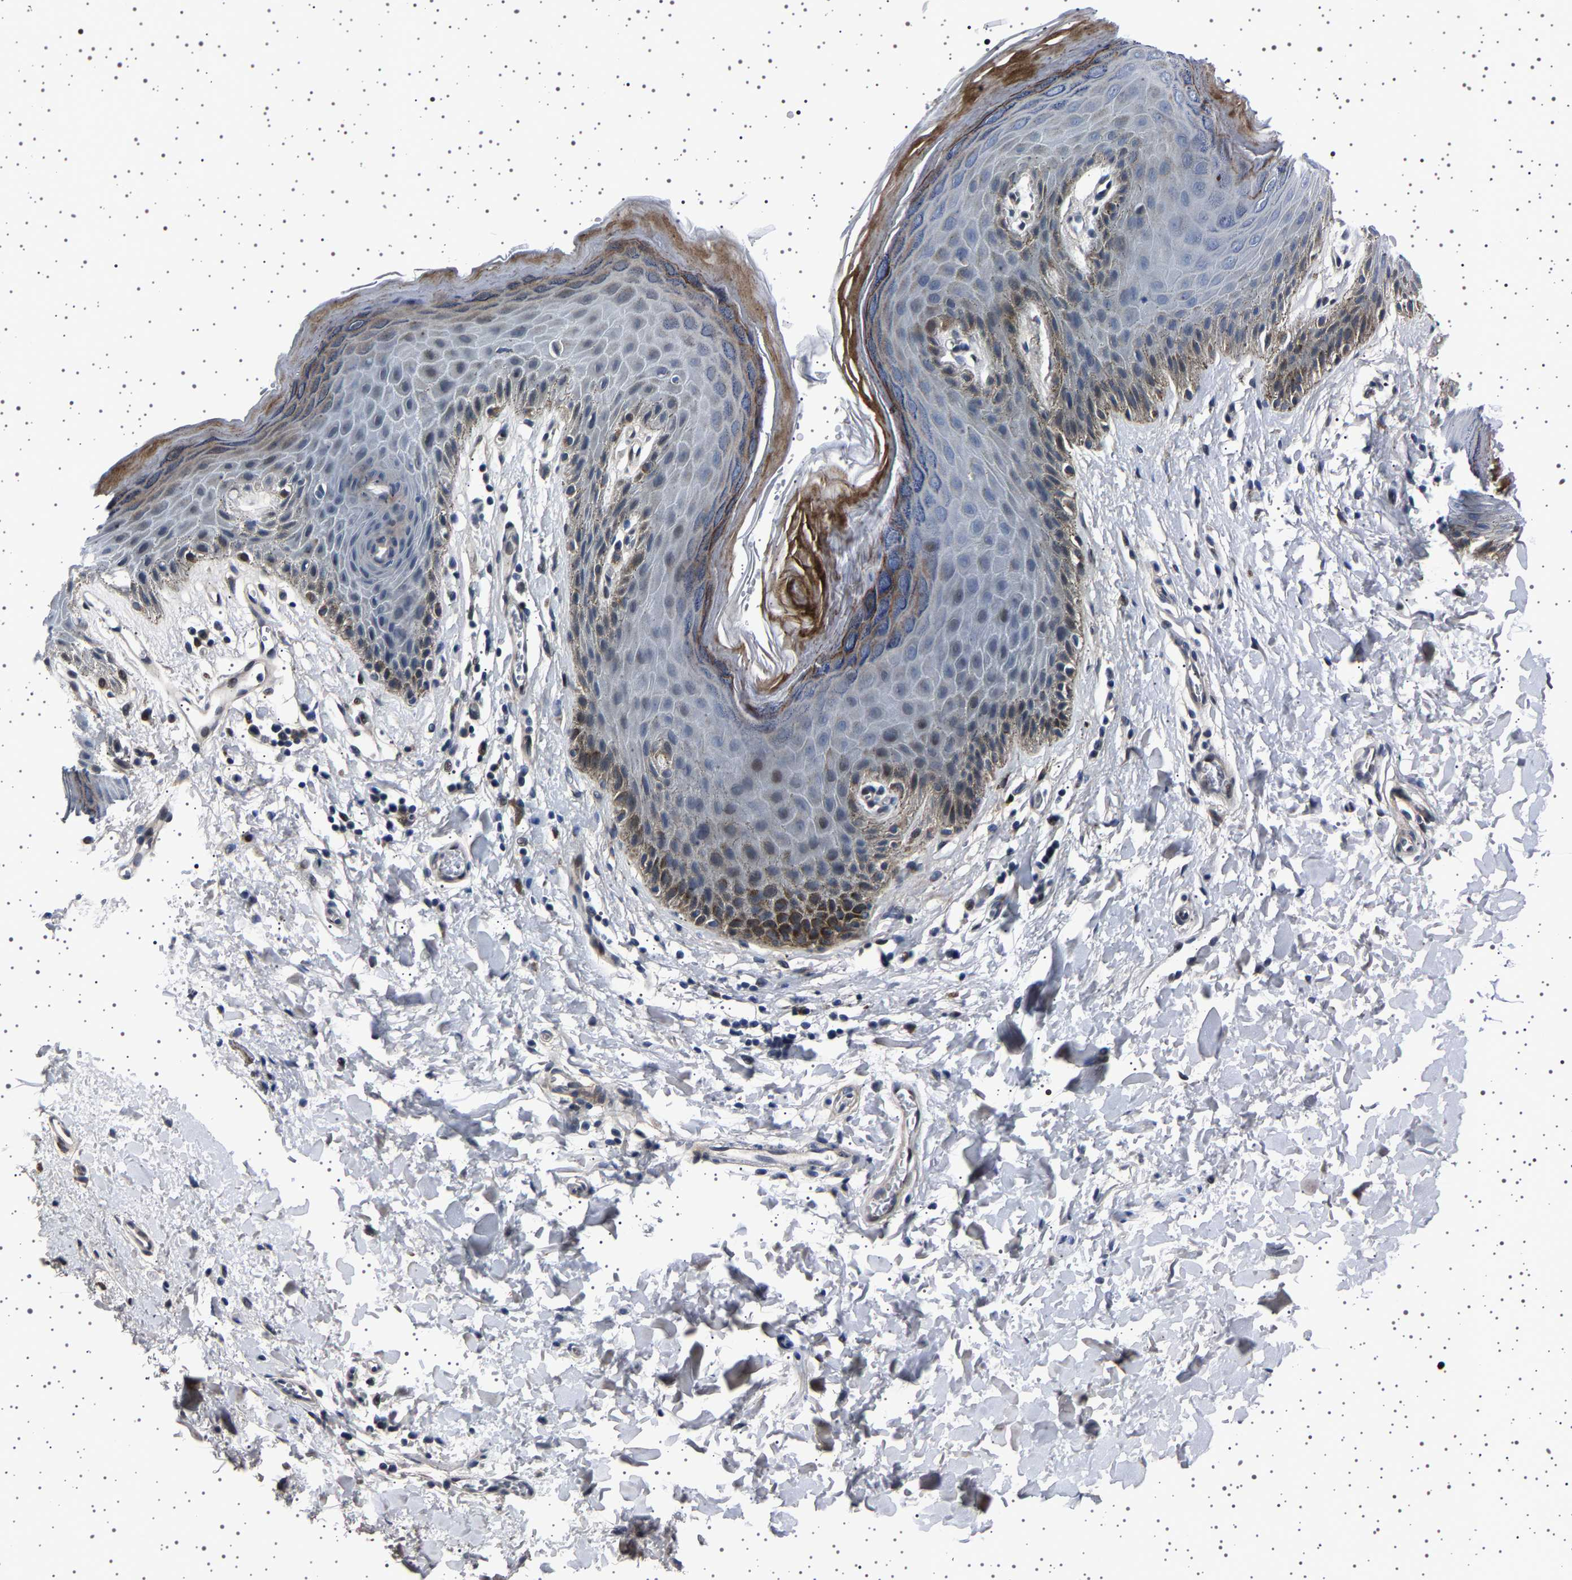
{"staining": {"intensity": "moderate", "quantity": "<25%", "location": "cytoplasmic/membranous"}, "tissue": "skin", "cell_type": "Epidermal cells", "image_type": "normal", "snomed": [{"axis": "morphology", "description": "Normal tissue, NOS"}, {"axis": "topography", "description": "Anal"}], "caption": "Protein expression analysis of benign human skin reveals moderate cytoplasmic/membranous expression in about <25% of epidermal cells. (DAB (3,3'-diaminobenzidine) IHC with brightfield microscopy, high magnification).", "gene": "PAK5", "patient": {"sex": "male", "age": 44}}